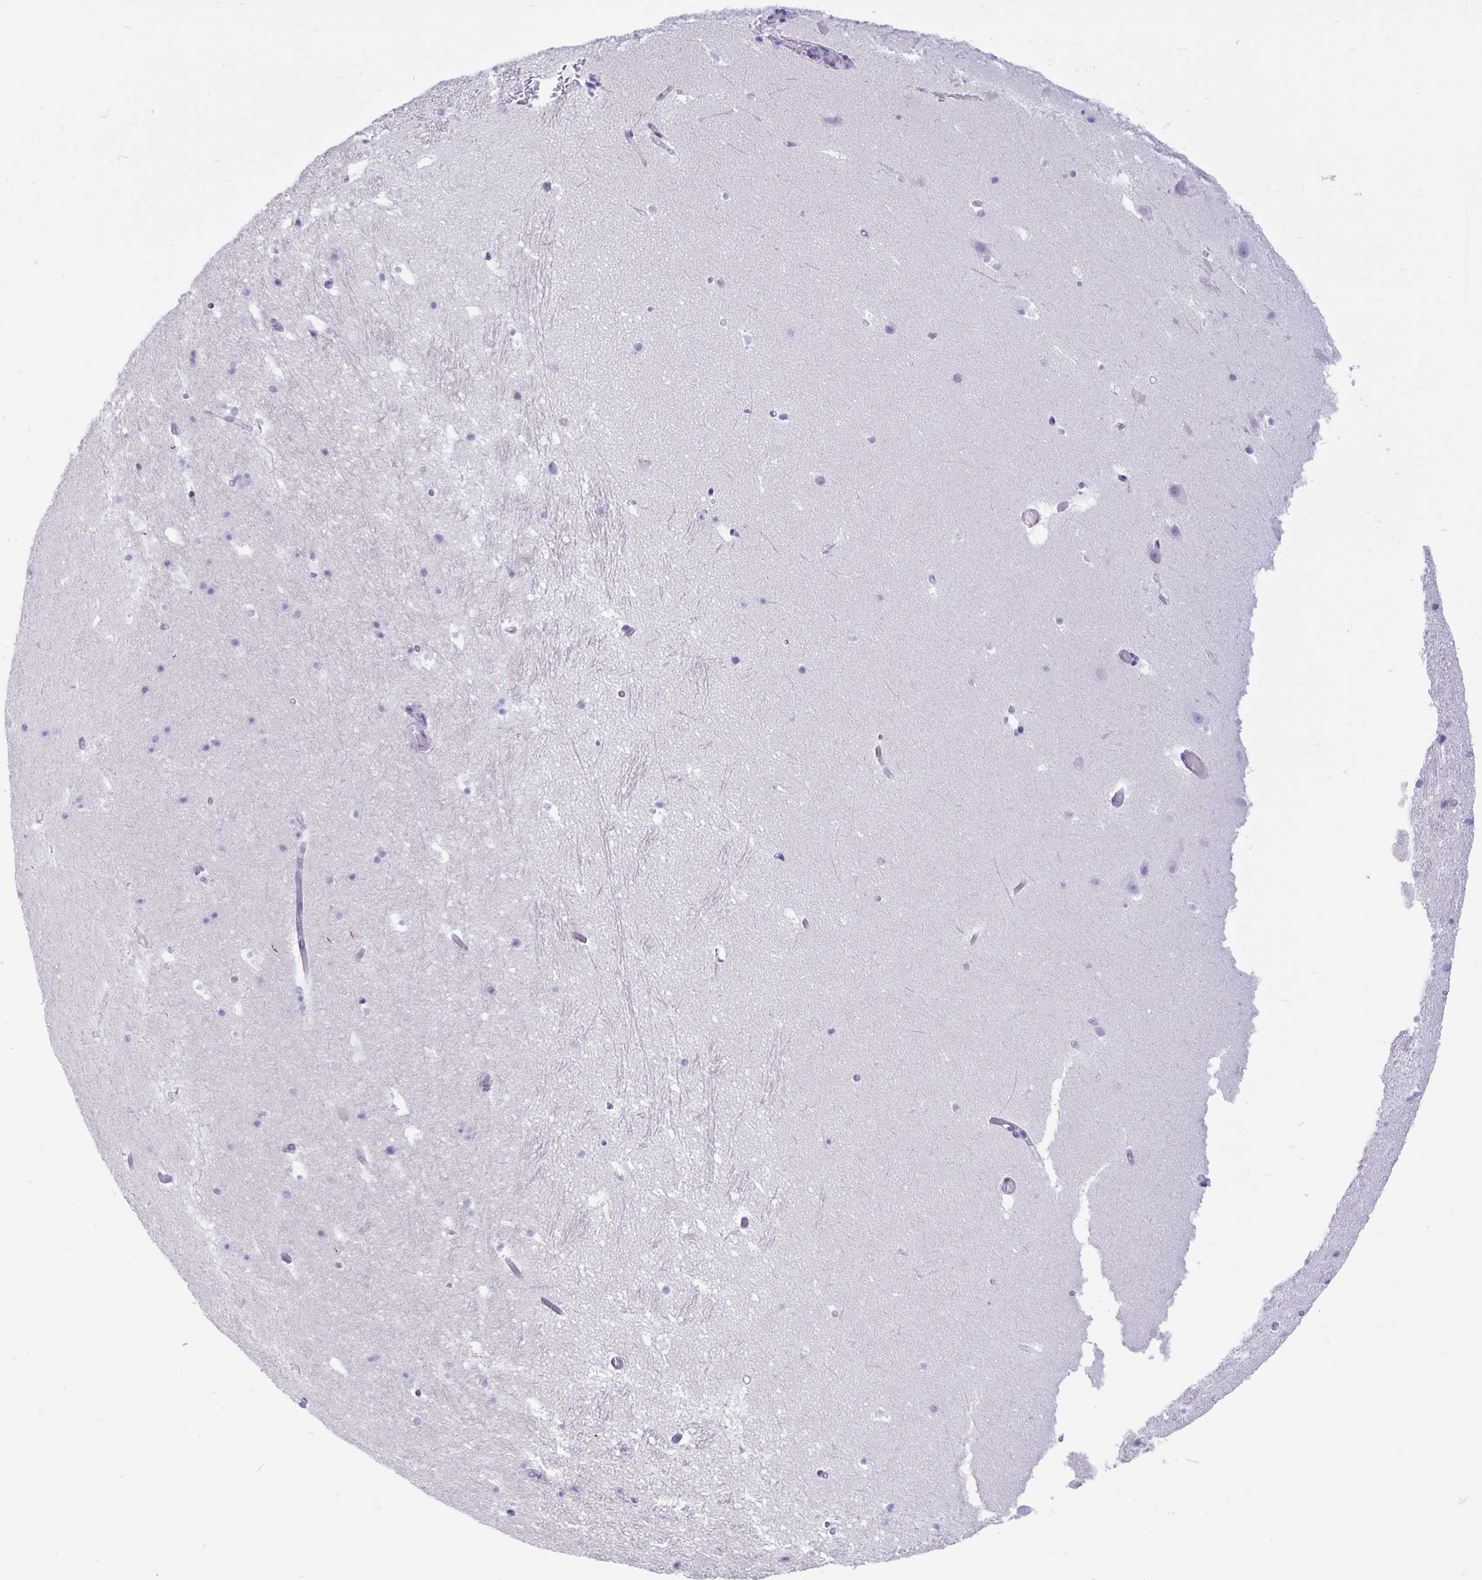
{"staining": {"intensity": "negative", "quantity": "none", "location": "none"}, "tissue": "hippocampus", "cell_type": "Glial cells", "image_type": "normal", "snomed": [{"axis": "morphology", "description": "Normal tissue, NOS"}, {"axis": "topography", "description": "Hippocampus"}], "caption": "Immunohistochemistry (IHC) of benign hippocampus shows no staining in glial cells.", "gene": "IBTK", "patient": {"sex": "male", "age": 26}}